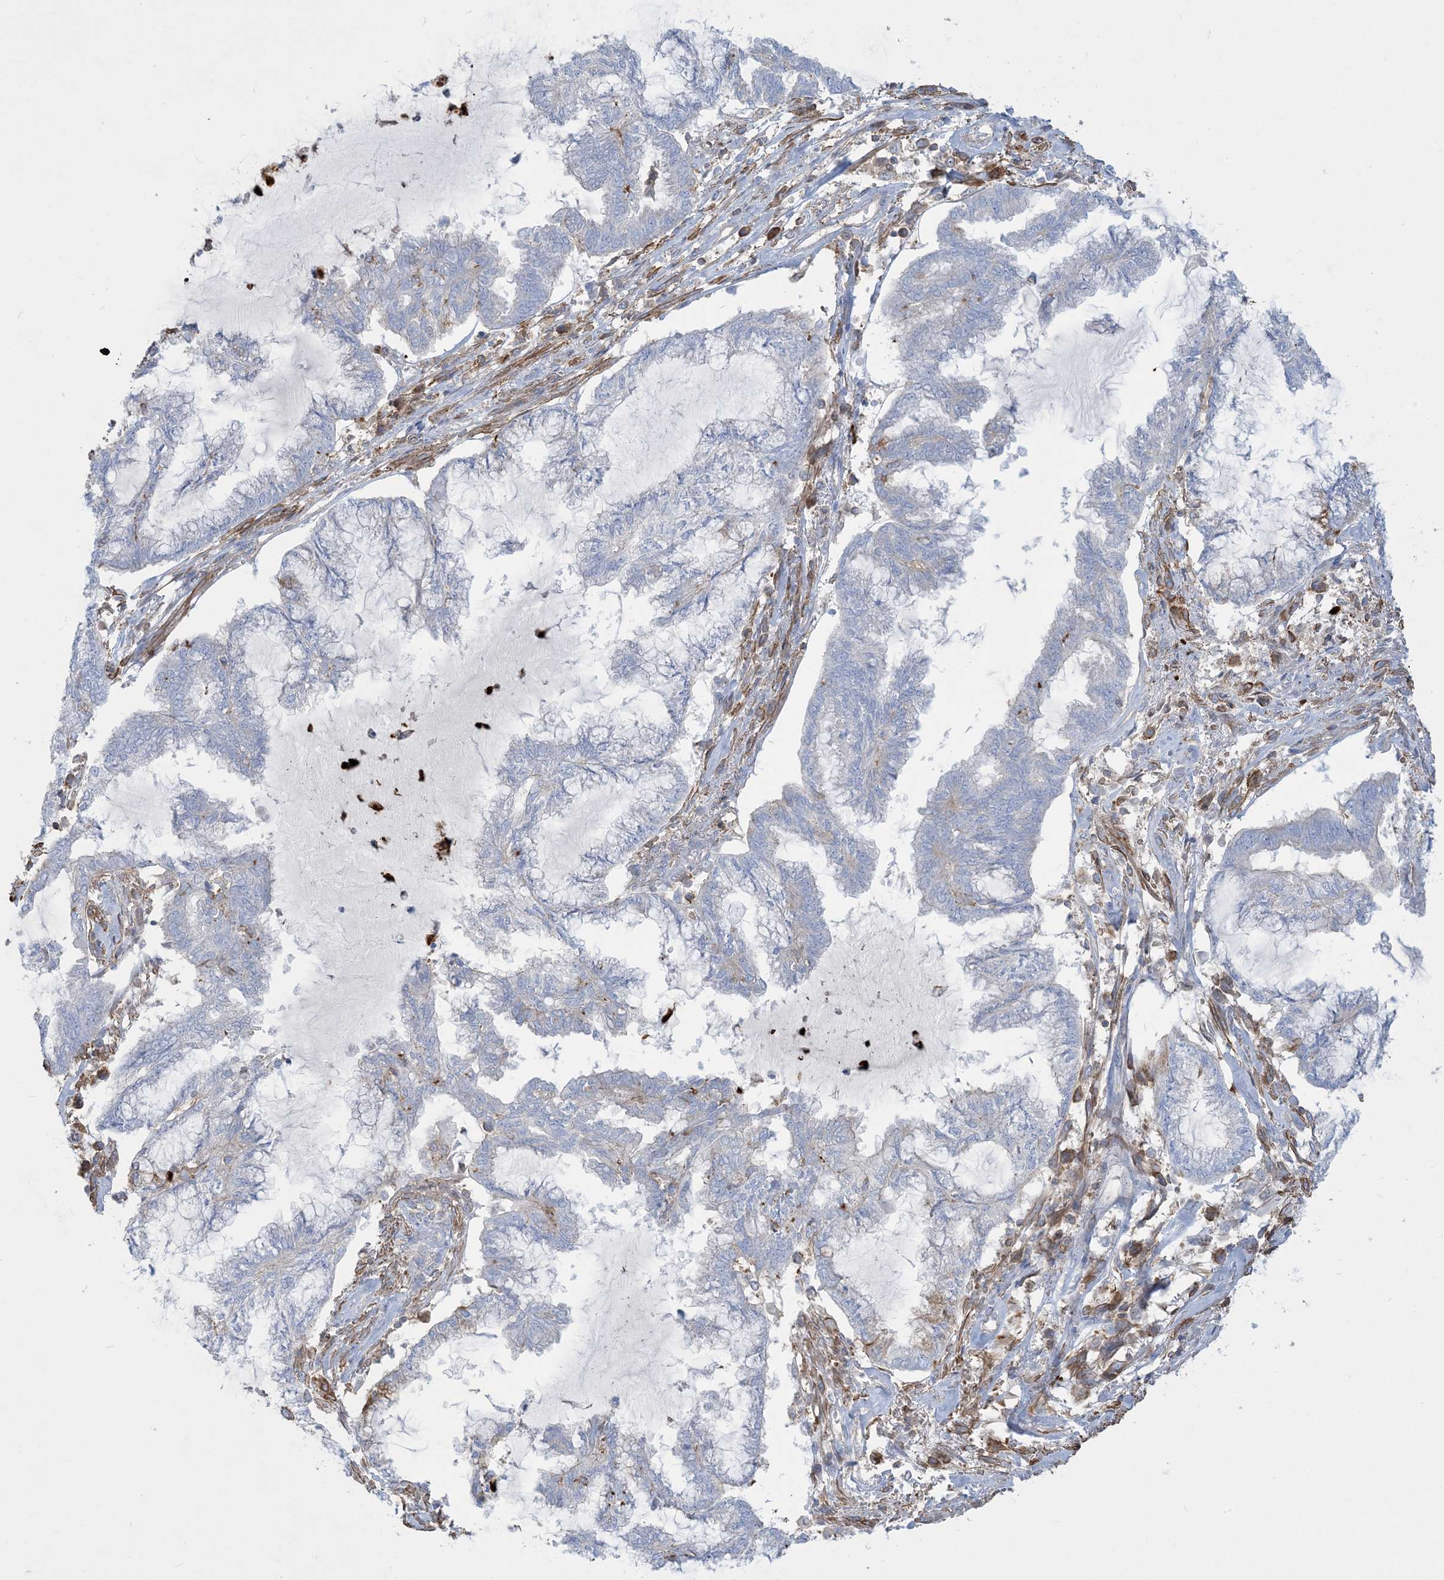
{"staining": {"intensity": "negative", "quantity": "none", "location": "none"}, "tissue": "endometrial cancer", "cell_type": "Tumor cells", "image_type": "cancer", "snomed": [{"axis": "morphology", "description": "Adenocarcinoma, NOS"}, {"axis": "topography", "description": "Endometrium"}], "caption": "An IHC histopathology image of endometrial adenocarcinoma is shown. There is no staining in tumor cells of endometrial adenocarcinoma.", "gene": "GTF3C2", "patient": {"sex": "female", "age": 86}}